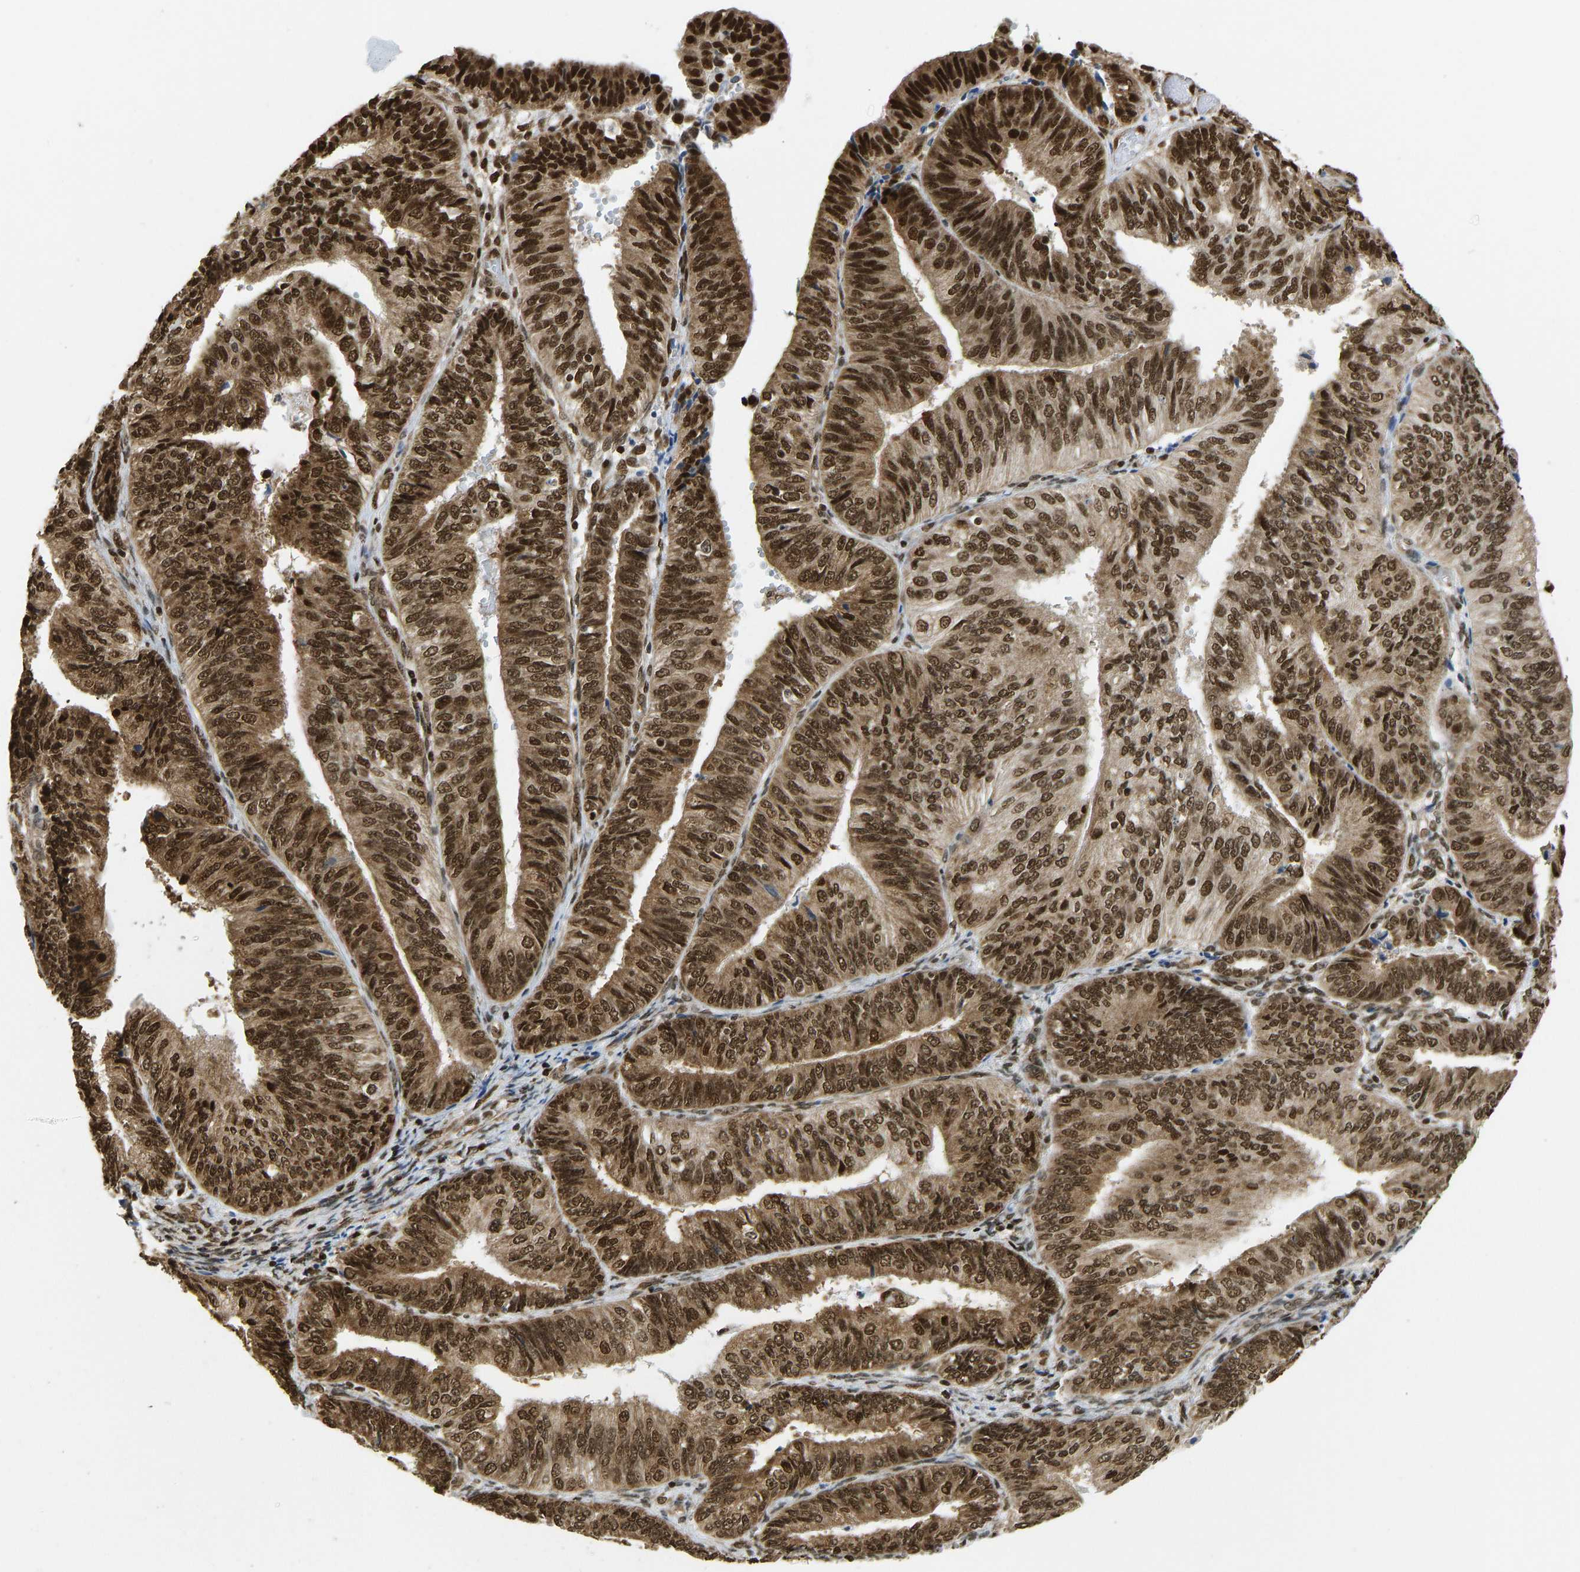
{"staining": {"intensity": "strong", "quantity": ">75%", "location": "cytoplasmic/membranous,nuclear"}, "tissue": "endometrial cancer", "cell_type": "Tumor cells", "image_type": "cancer", "snomed": [{"axis": "morphology", "description": "Adenocarcinoma, NOS"}, {"axis": "topography", "description": "Endometrium"}], "caption": "Tumor cells display high levels of strong cytoplasmic/membranous and nuclear staining in approximately >75% of cells in endometrial cancer.", "gene": "ZSCAN20", "patient": {"sex": "female", "age": 58}}